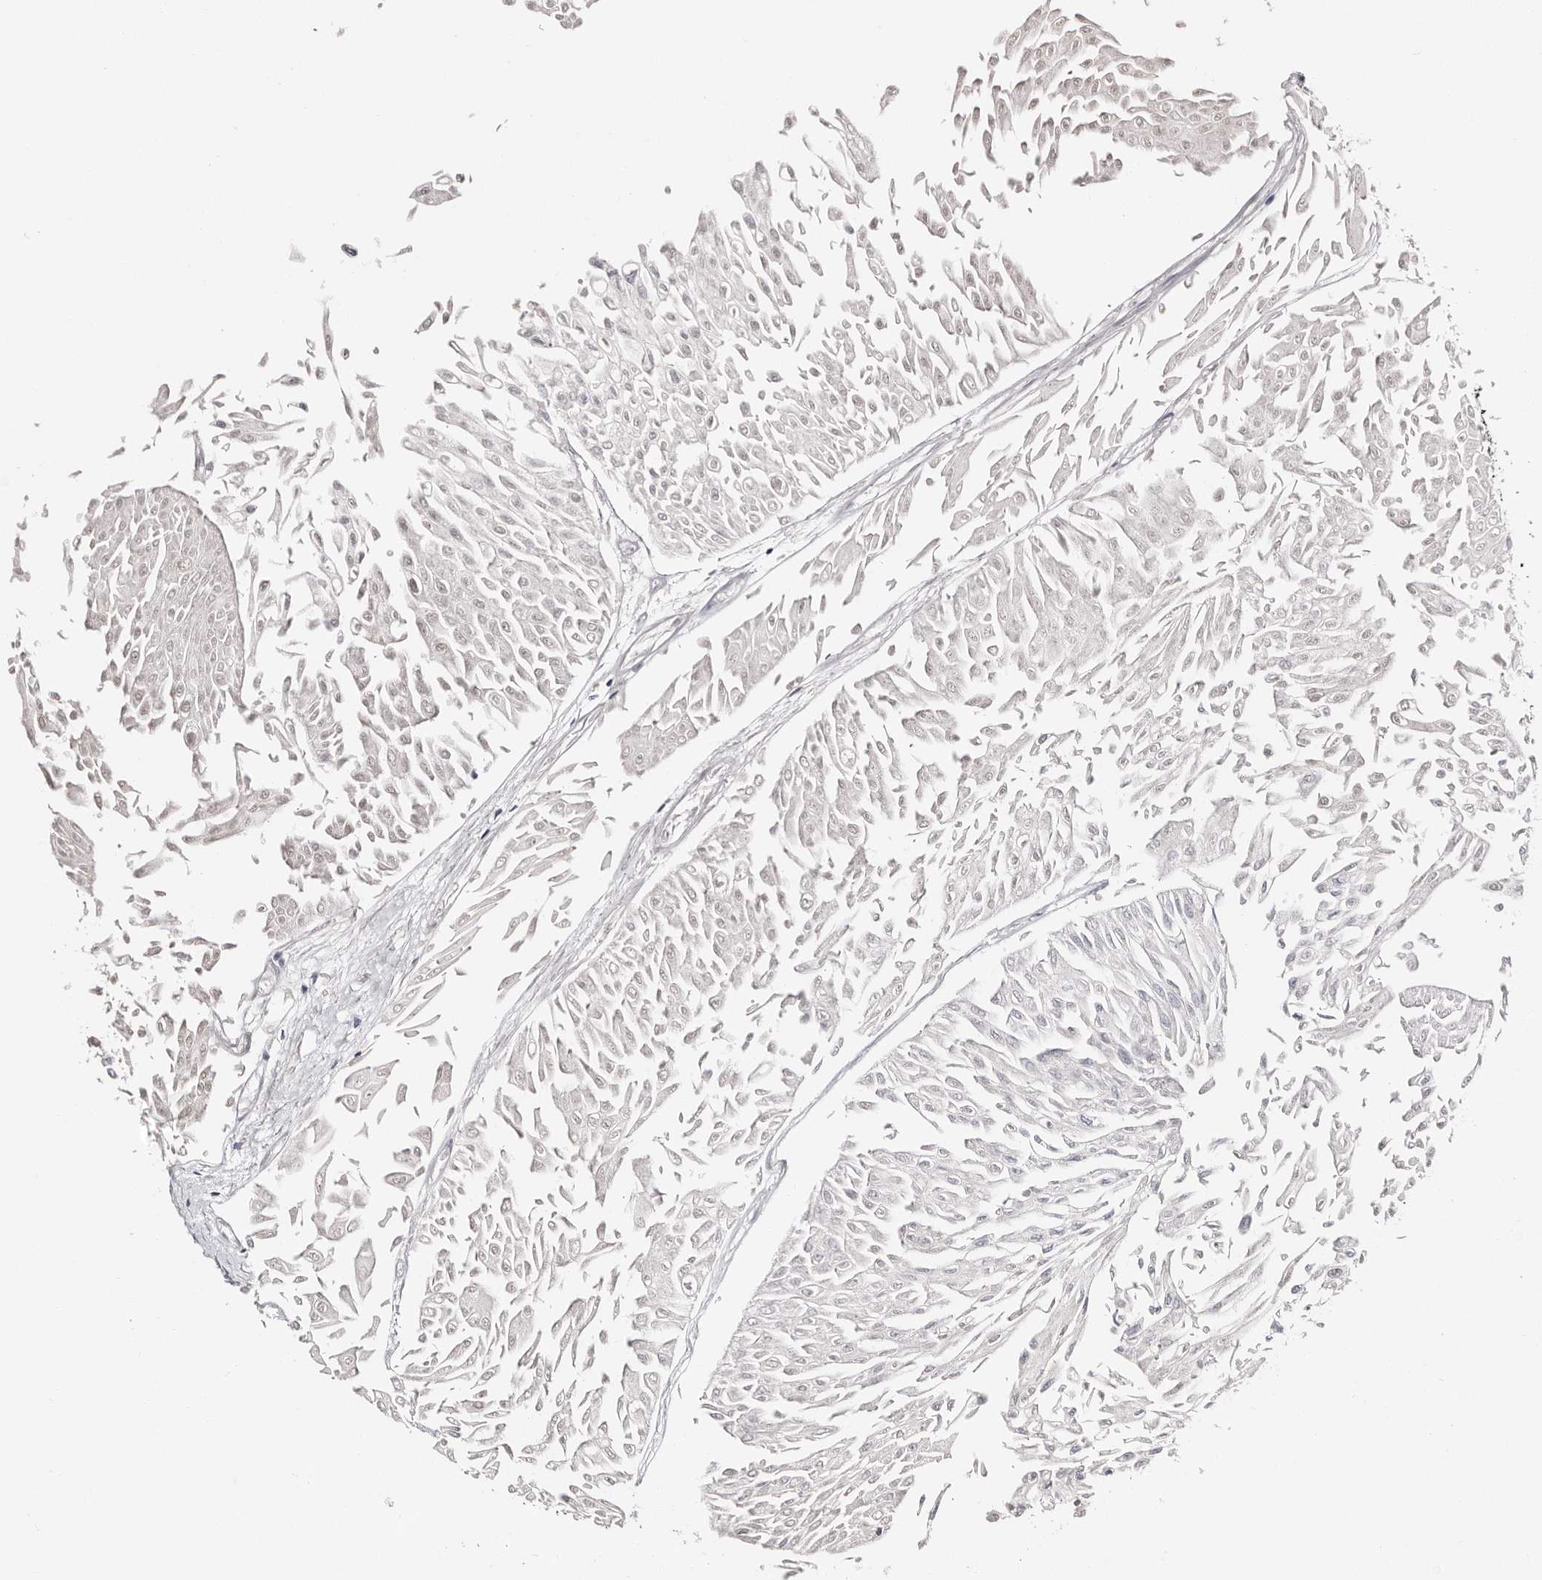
{"staining": {"intensity": "negative", "quantity": "none", "location": "none"}, "tissue": "urothelial cancer", "cell_type": "Tumor cells", "image_type": "cancer", "snomed": [{"axis": "morphology", "description": "Urothelial carcinoma, Low grade"}, {"axis": "topography", "description": "Urinary bladder"}], "caption": "Urothelial cancer stained for a protein using immunohistochemistry (IHC) reveals no expression tumor cells.", "gene": "ROM1", "patient": {"sex": "male", "age": 67}}